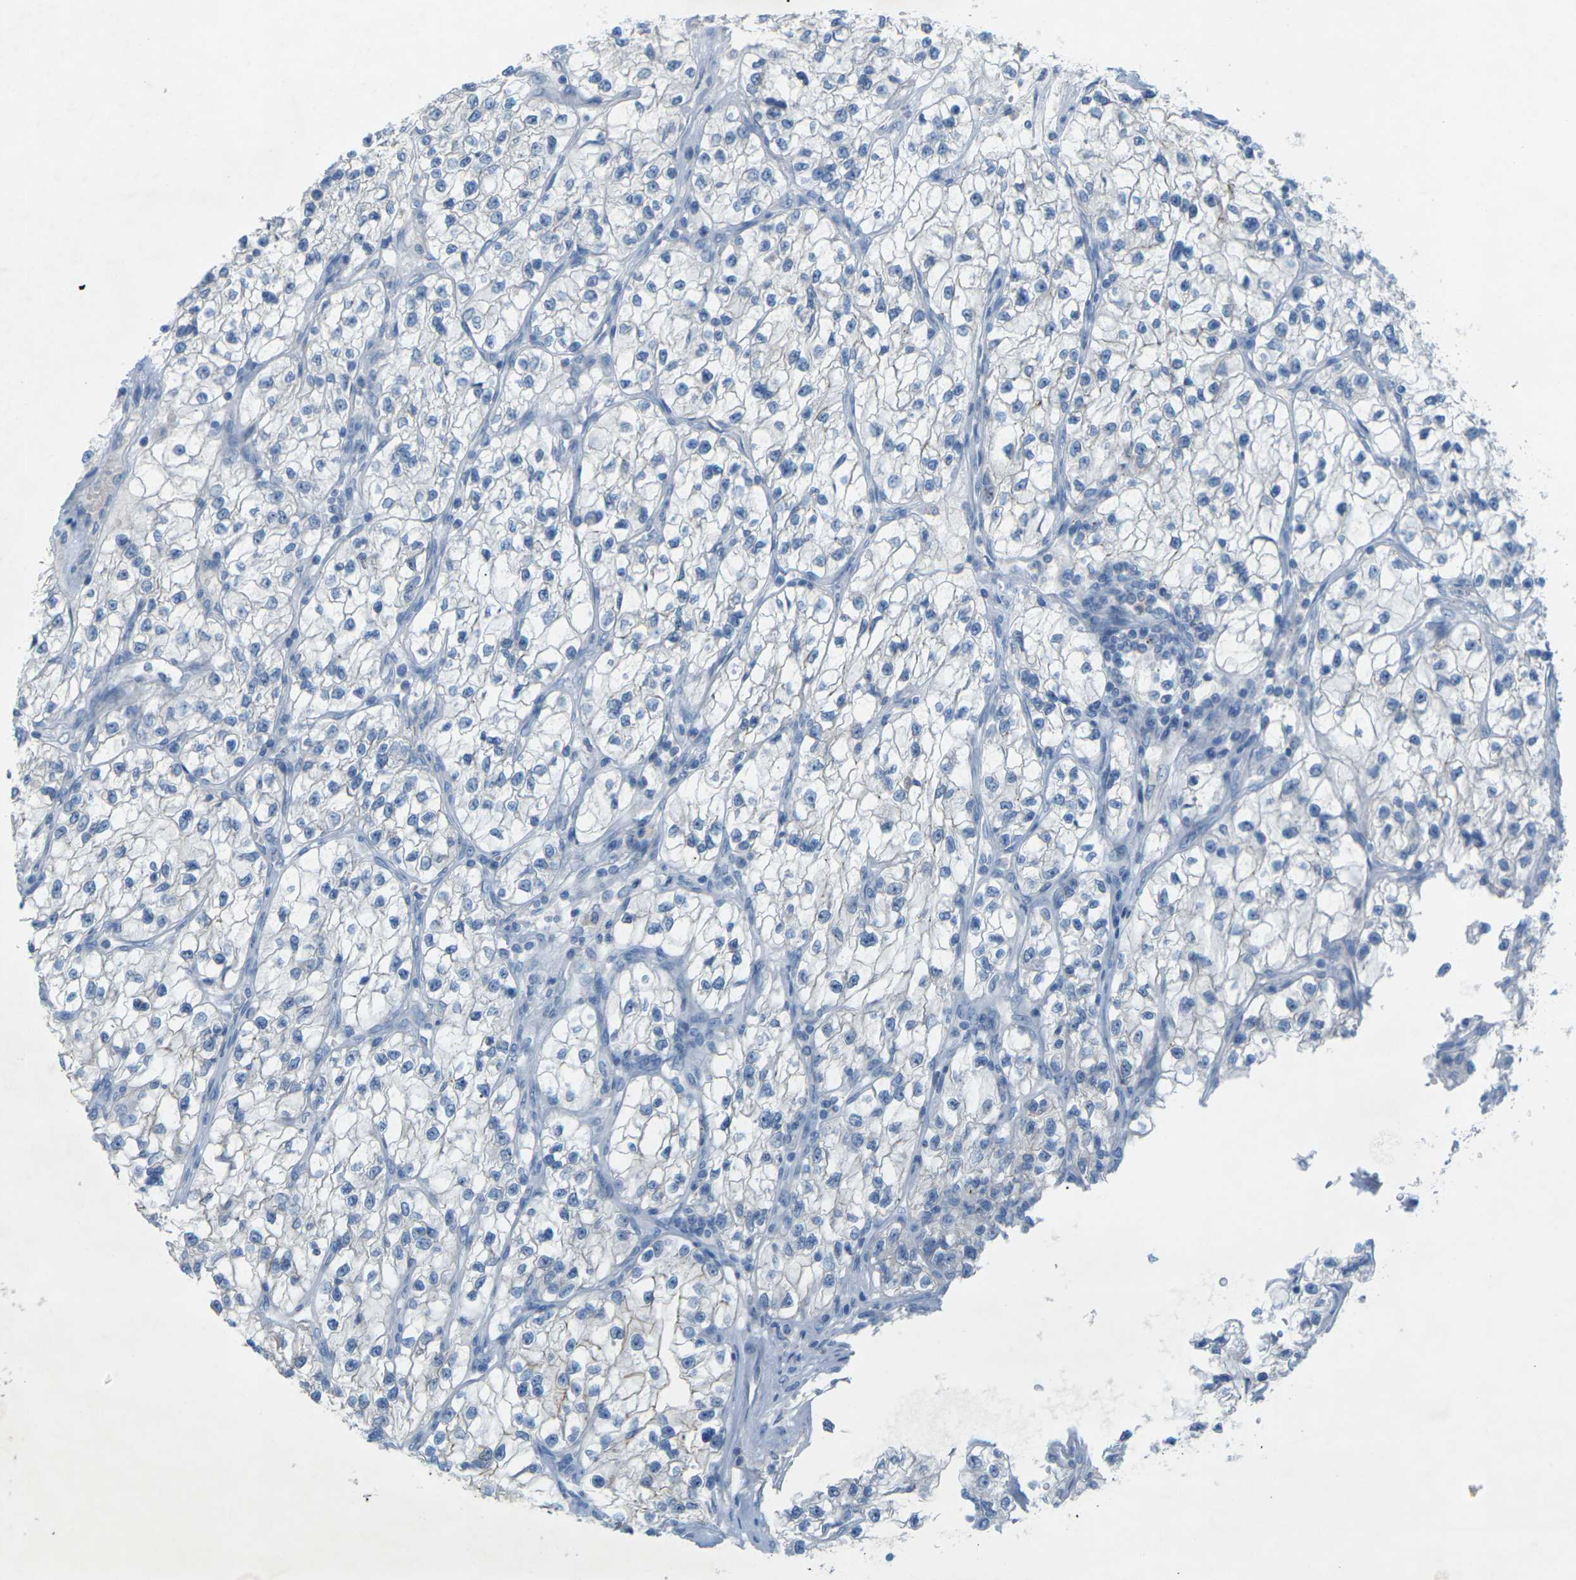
{"staining": {"intensity": "negative", "quantity": "none", "location": "none"}, "tissue": "renal cancer", "cell_type": "Tumor cells", "image_type": "cancer", "snomed": [{"axis": "morphology", "description": "Adenocarcinoma, NOS"}, {"axis": "topography", "description": "Kidney"}], "caption": "A photomicrograph of human adenocarcinoma (renal) is negative for staining in tumor cells.", "gene": "CLDN3", "patient": {"sex": "female", "age": 57}}